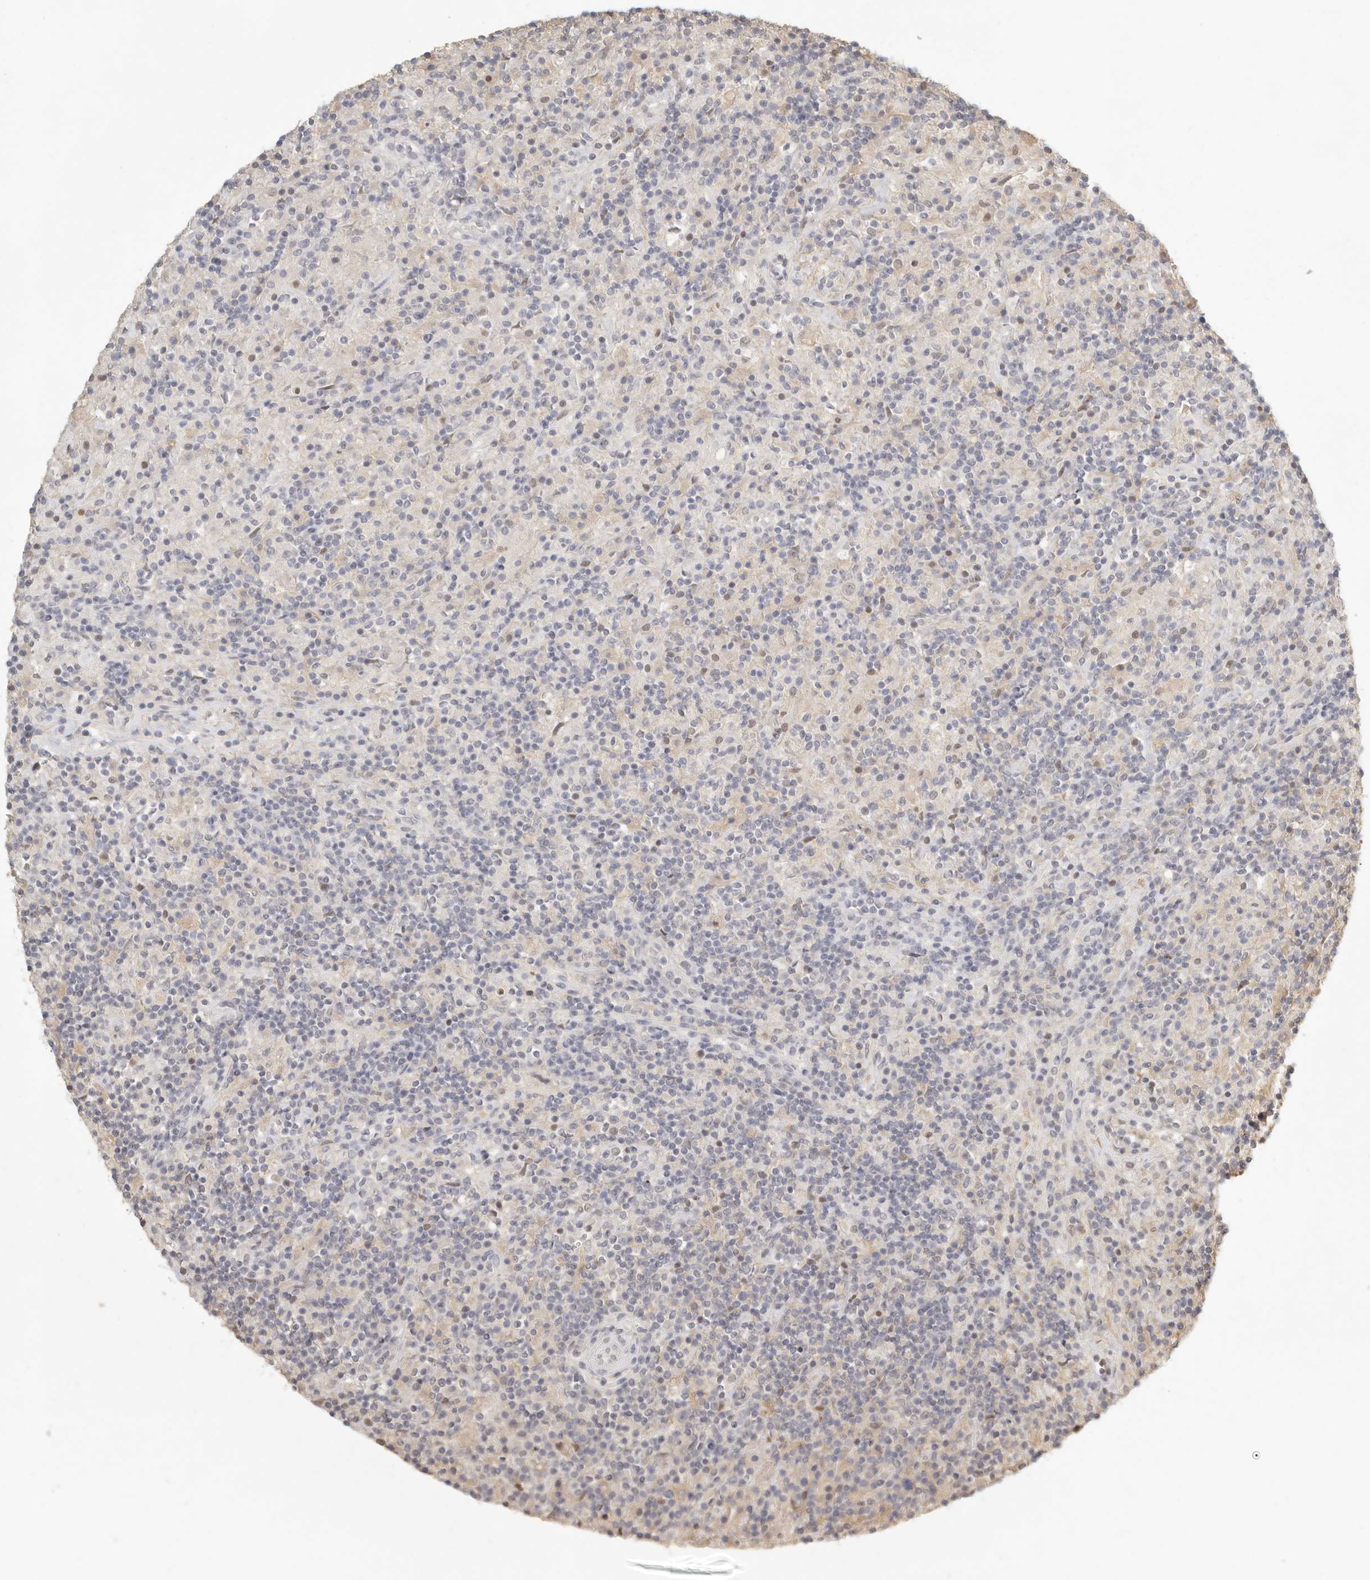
{"staining": {"intensity": "weak", "quantity": ">75%", "location": "nuclear"}, "tissue": "lymphoma", "cell_type": "Tumor cells", "image_type": "cancer", "snomed": [{"axis": "morphology", "description": "Hodgkin's disease, NOS"}, {"axis": "topography", "description": "Lymph node"}], "caption": "About >75% of tumor cells in lymphoma show weak nuclear protein expression as visualized by brown immunohistochemical staining.", "gene": "PSMA5", "patient": {"sex": "male", "age": 70}}